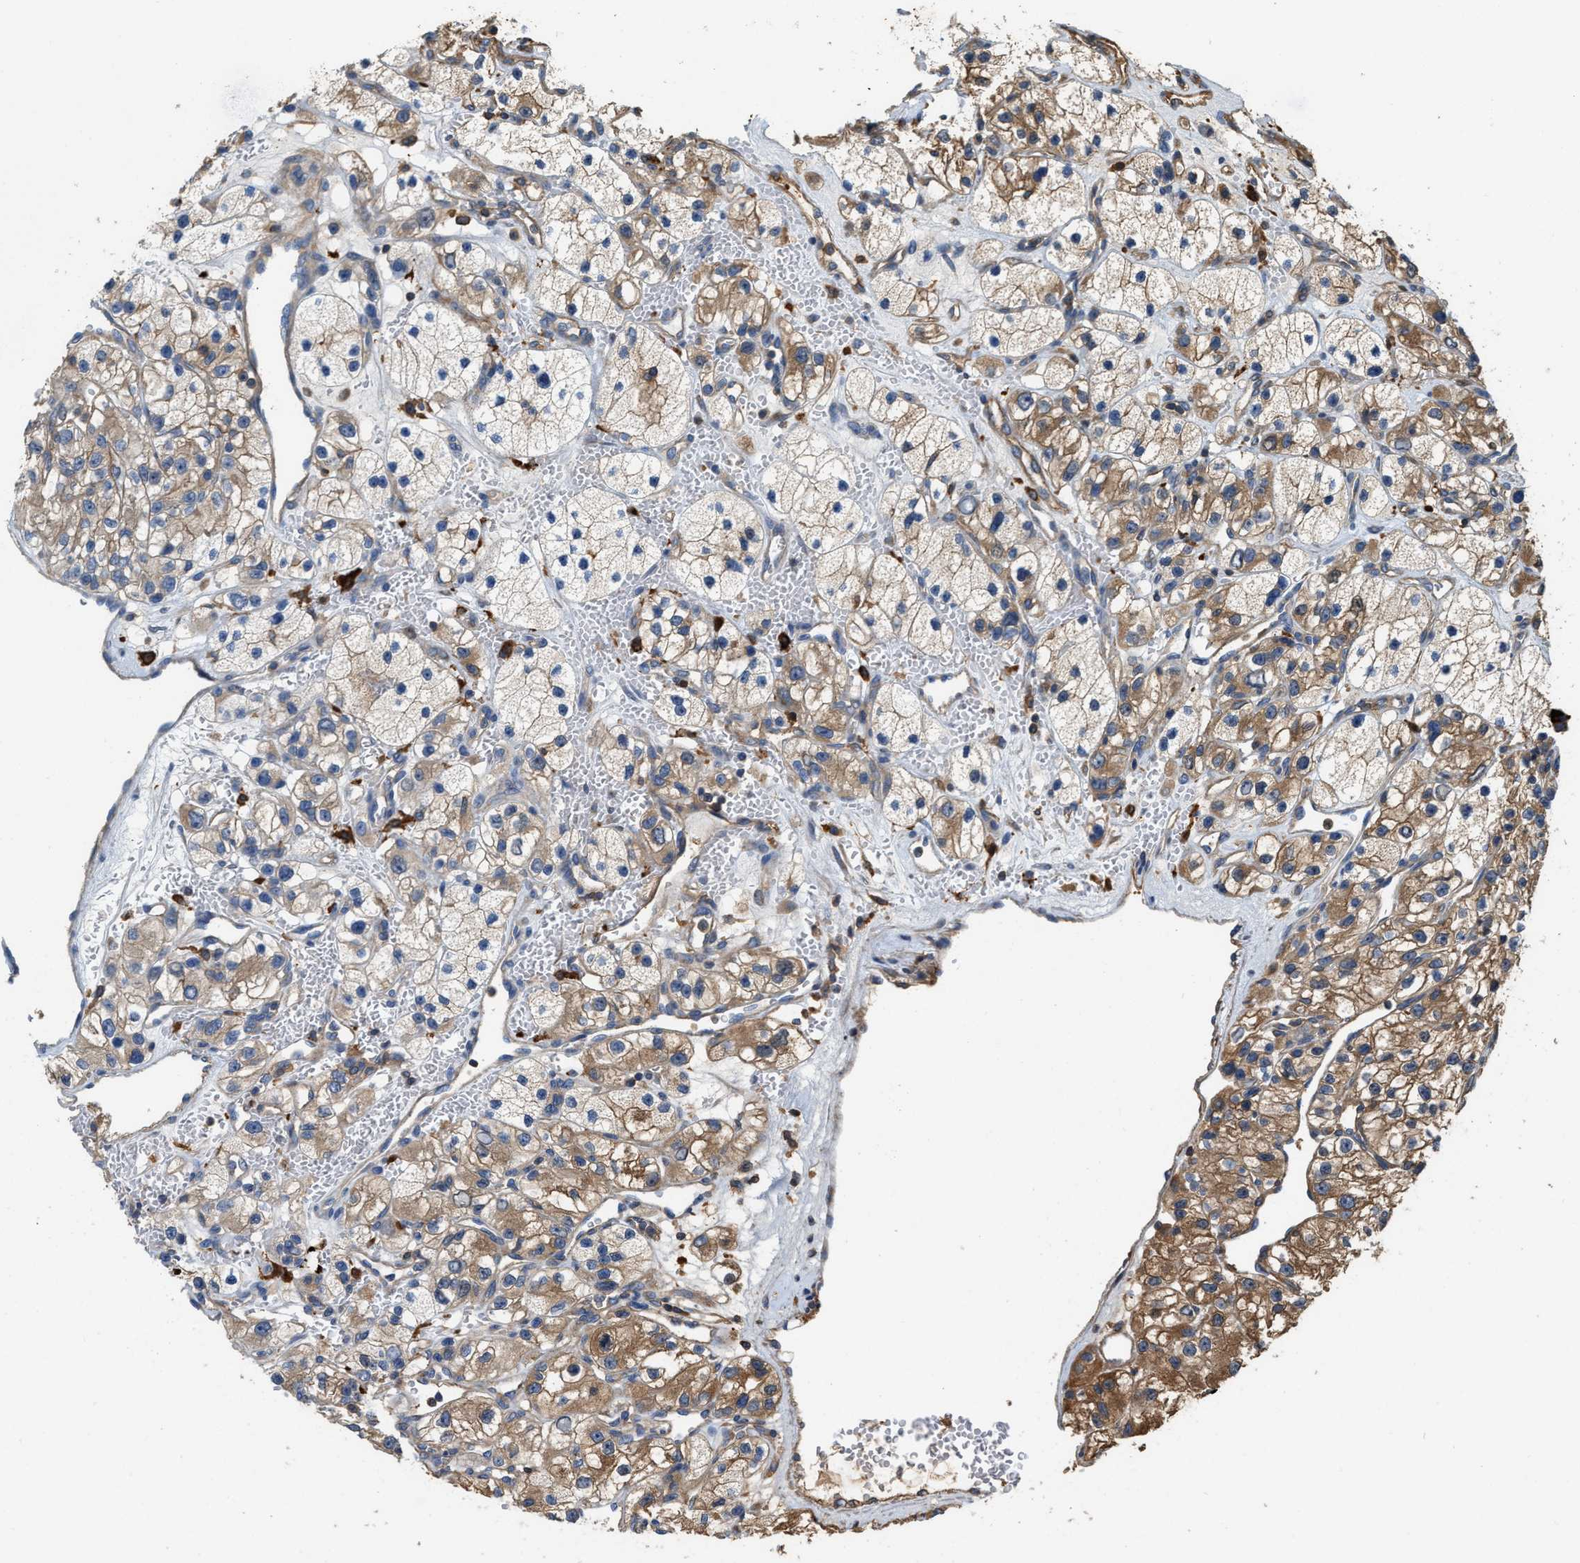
{"staining": {"intensity": "moderate", "quantity": ">75%", "location": "cytoplasmic/membranous"}, "tissue": "renal cancer", "cell_type": "Tumor cells", "image_type": "cancer", "snomed": [{"axis": "morphology", "description": "Adenocarcinoma, NOS"}, {"axis": "topography", "description": "Kidney"}], "caption": "The micrograph exhibits staining of renal cancer (adenocarcinoma), revealing moderate cytoplasmic/membranous protein expression (brown color) within tumor cells. Using DAB (brown) and hematoxylin (blue) stains, captured at high magnification using brightfield microscopy.", "gene": "ATIC", "patient": {"sex": "female", "age": 57}}